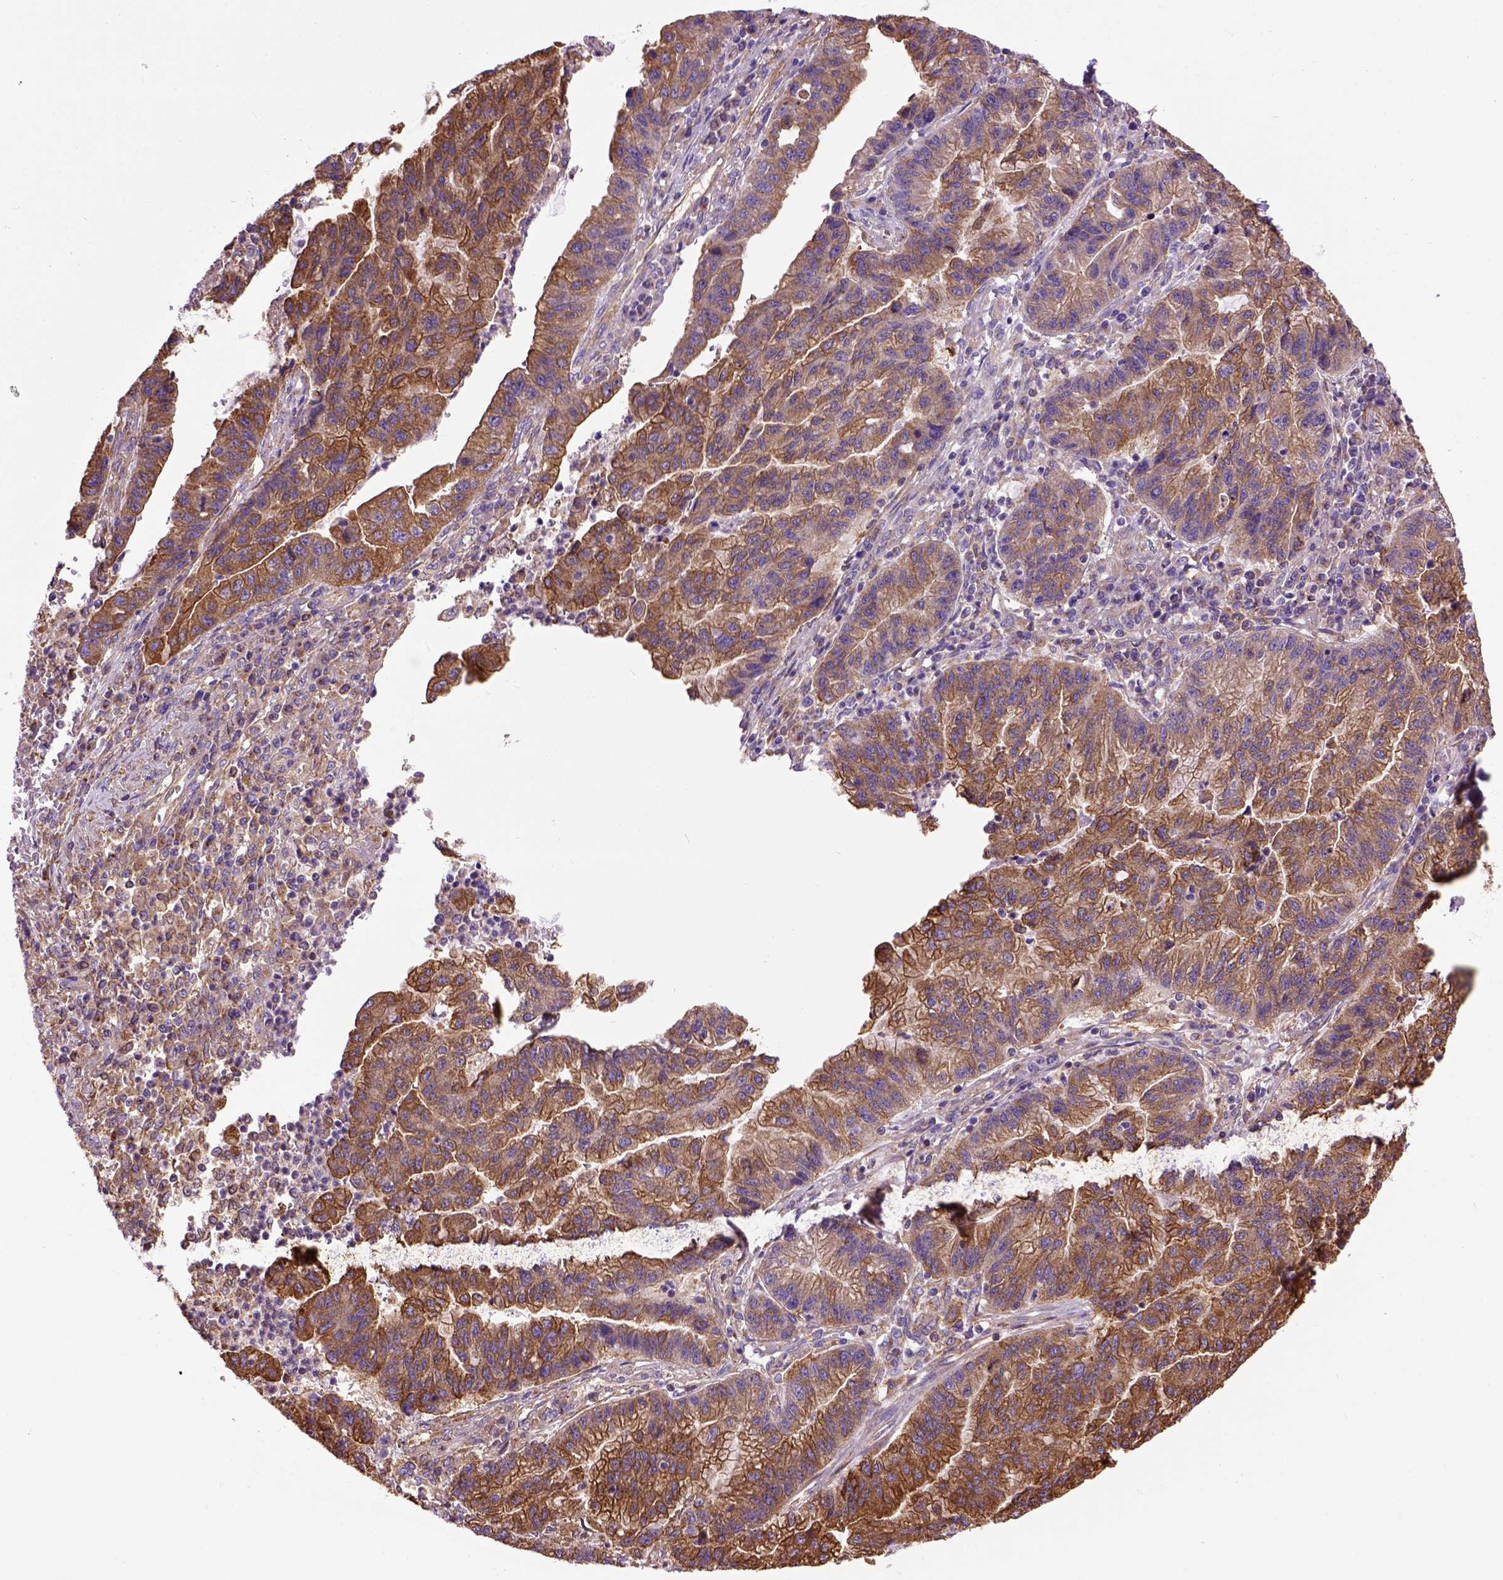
{"staining": {"intensity": "moderate", "quantity": "25%-75%", "location": "cytoplasmic/membranous"}, "tissue": "stomach cancer", "cell_type": "Tumor cells", "image_type": "cancer", "snomed": [{"axis": "morphology", "description": "Adenocarcinoma, NOS"}, {"axis": "topography", "description": "Stomach"}], "caption": "Immunohistochemical staining of stomach cancer (adenocarcinoma) shows medium levels of moderate cytoplasmic/membranous expression in about 25%-75% of tumor cells.", "gene": "MVP", "patient": {"sex": "male", "age": 83}}